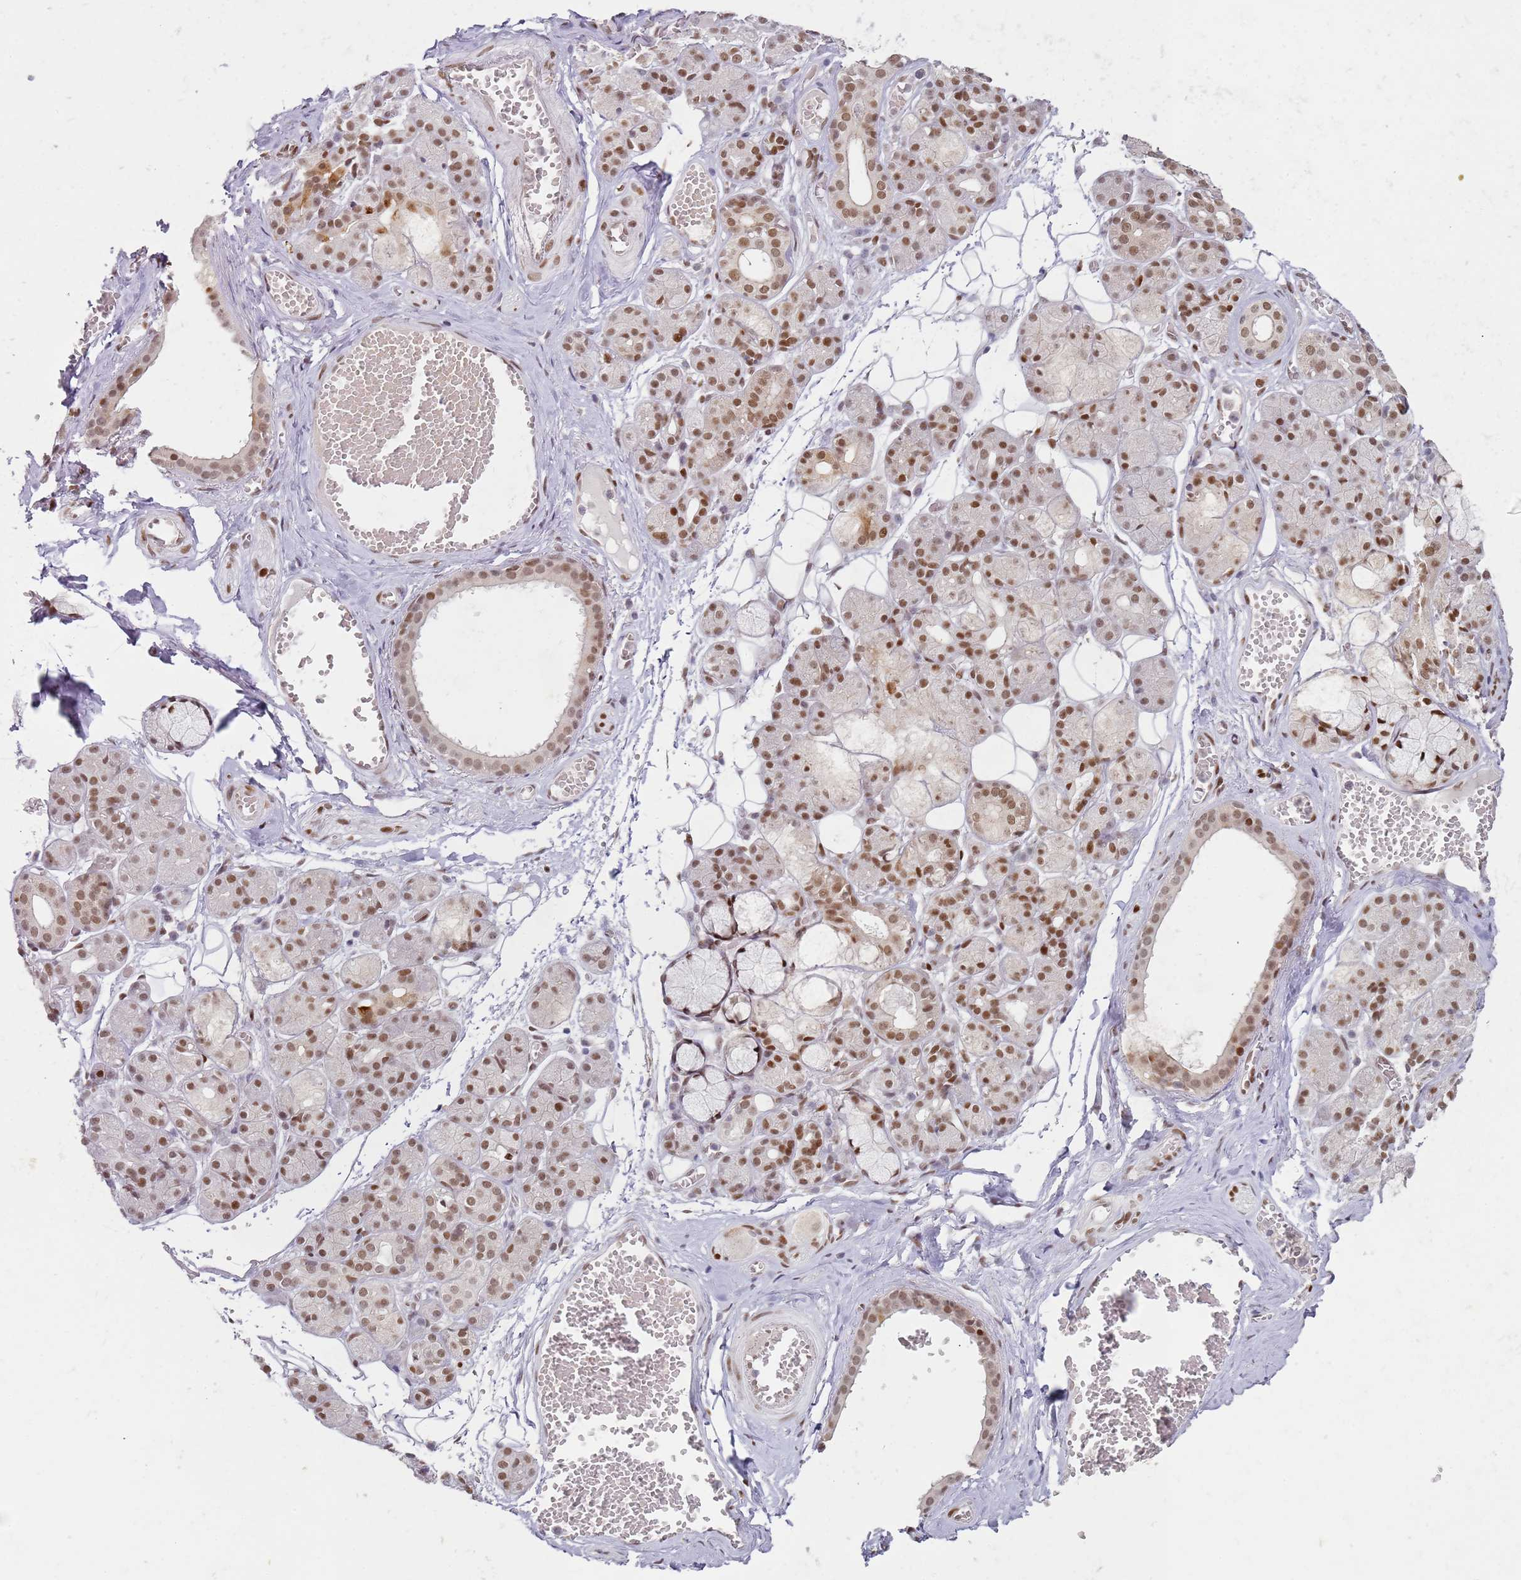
{"staining": {"intensity": "moderate", "quantity": ">75%", "location": "nuclear"}, "tissue": "salivary gland", "cell_type": "Glandular cells", "image_type": "normal", "snomed": [{"axis": "morphology", "description": "Normal tissue, NOS"}, {"axis": "topography", "description": "Salivary gland"}], "caption": "This image shows immunohistochemistry (IHC) staining of unremarkable salivary gland, with medium moderate nuclear staining in approximately >75% of glandular cells.", "gene": "PHC2", "patient": {"sex": "male", "age": 63}}